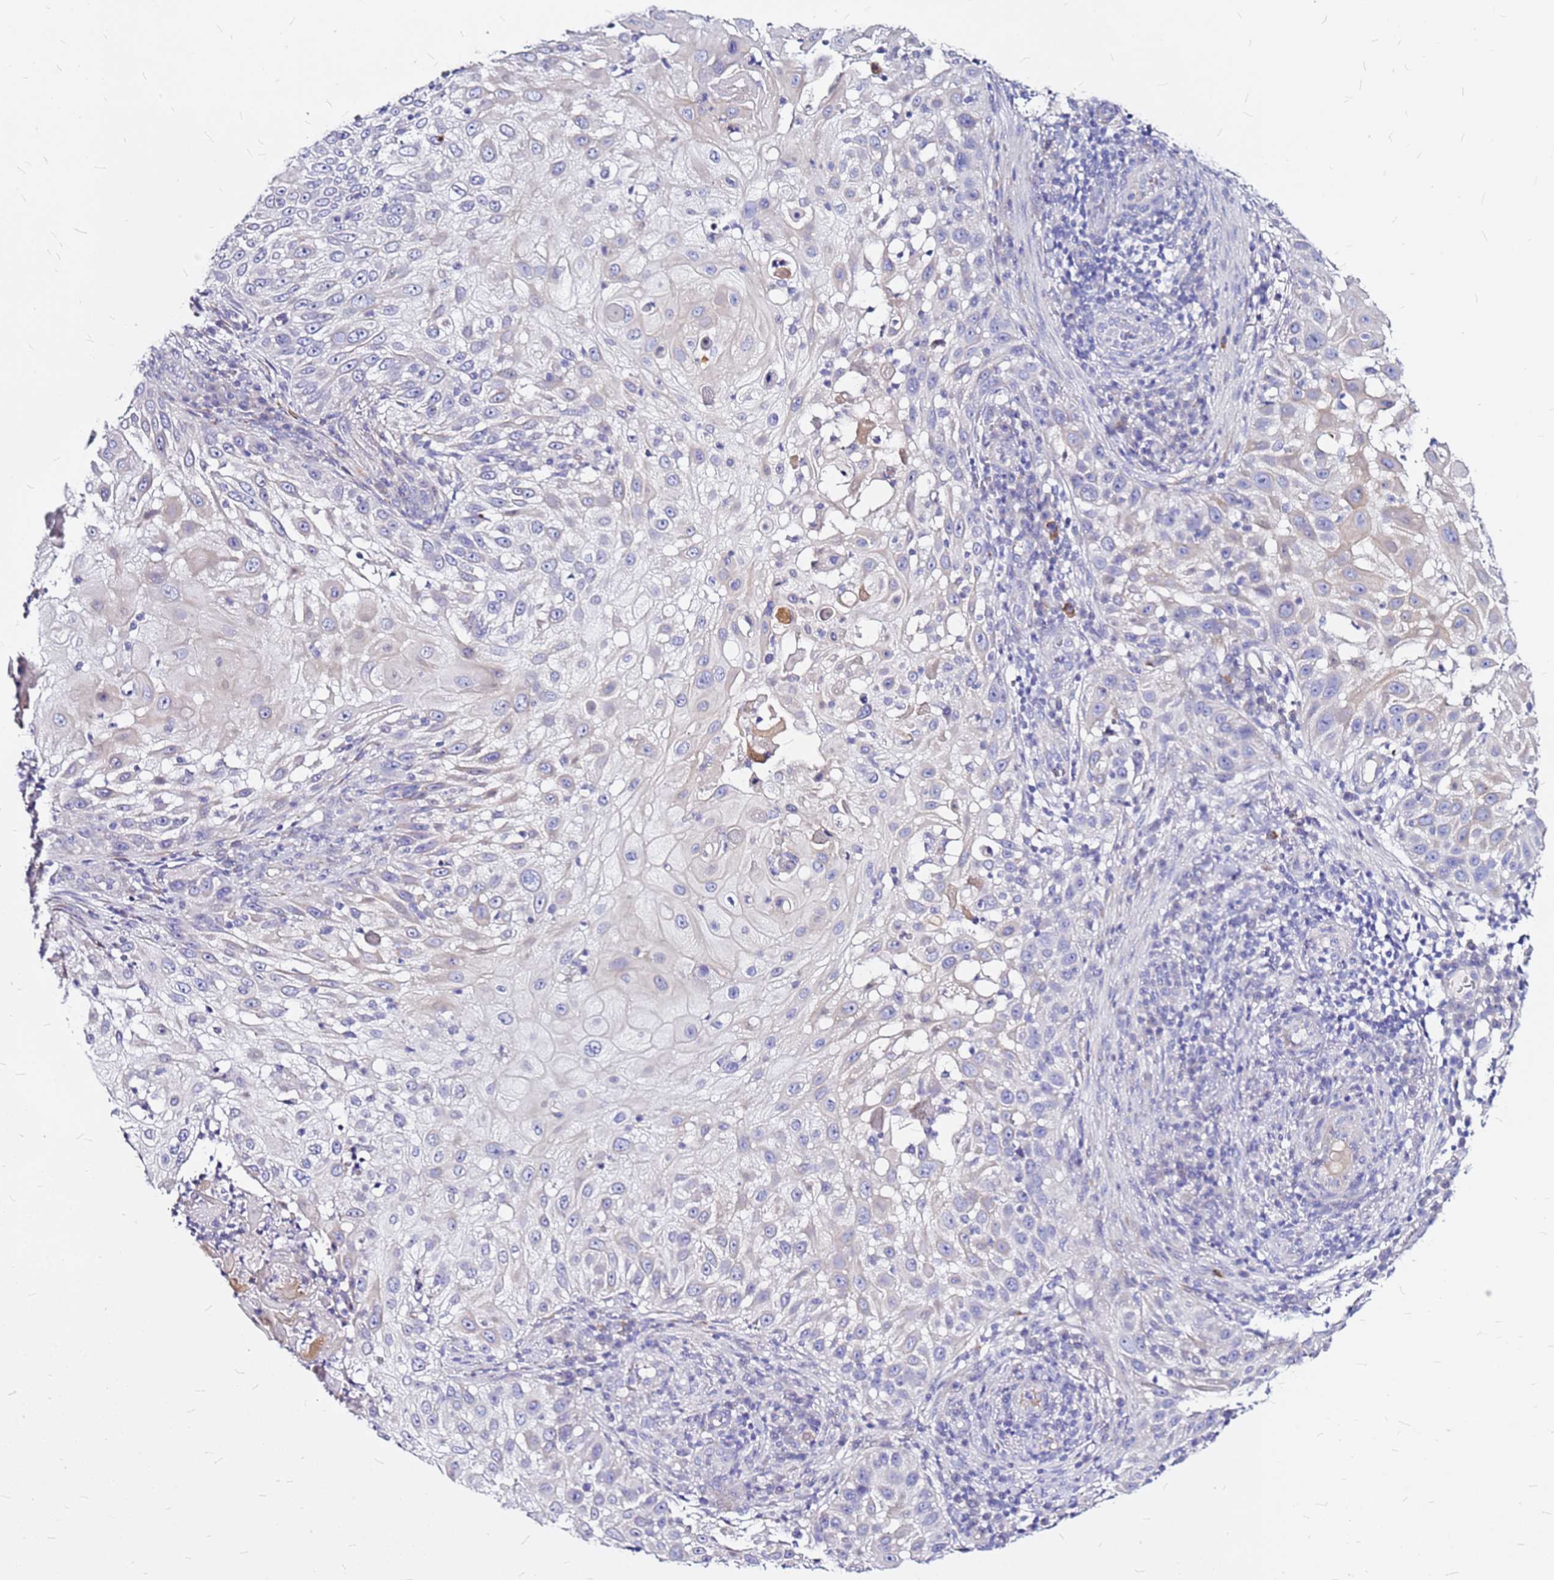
{"staining": {"intensity": "negative", "quantity": "none", "location": "none"}, "tissue": "skin cancer", "cell_type": "Tumor cells", "image_type": "cancer", "snomed": [{"axis": "morphology", "description": "Squamous cell carcinoma, NOS"}, {"axis": "topography", "description": "Skin"}], "caption": "Immunohistochemistry (IHC) micrograph of neoplastic tissue: human squamous cell carcinoma (skin) stained with DAB reveals no significant protein positivity in tumor cells. The staining is performed using DAB (3,3'-diaminobenzidine) brown chromogen with nuclei counter-stained in using hematoxylin.", "gene": "CASD1", "patient": {"sex": "female", "age": 44}}